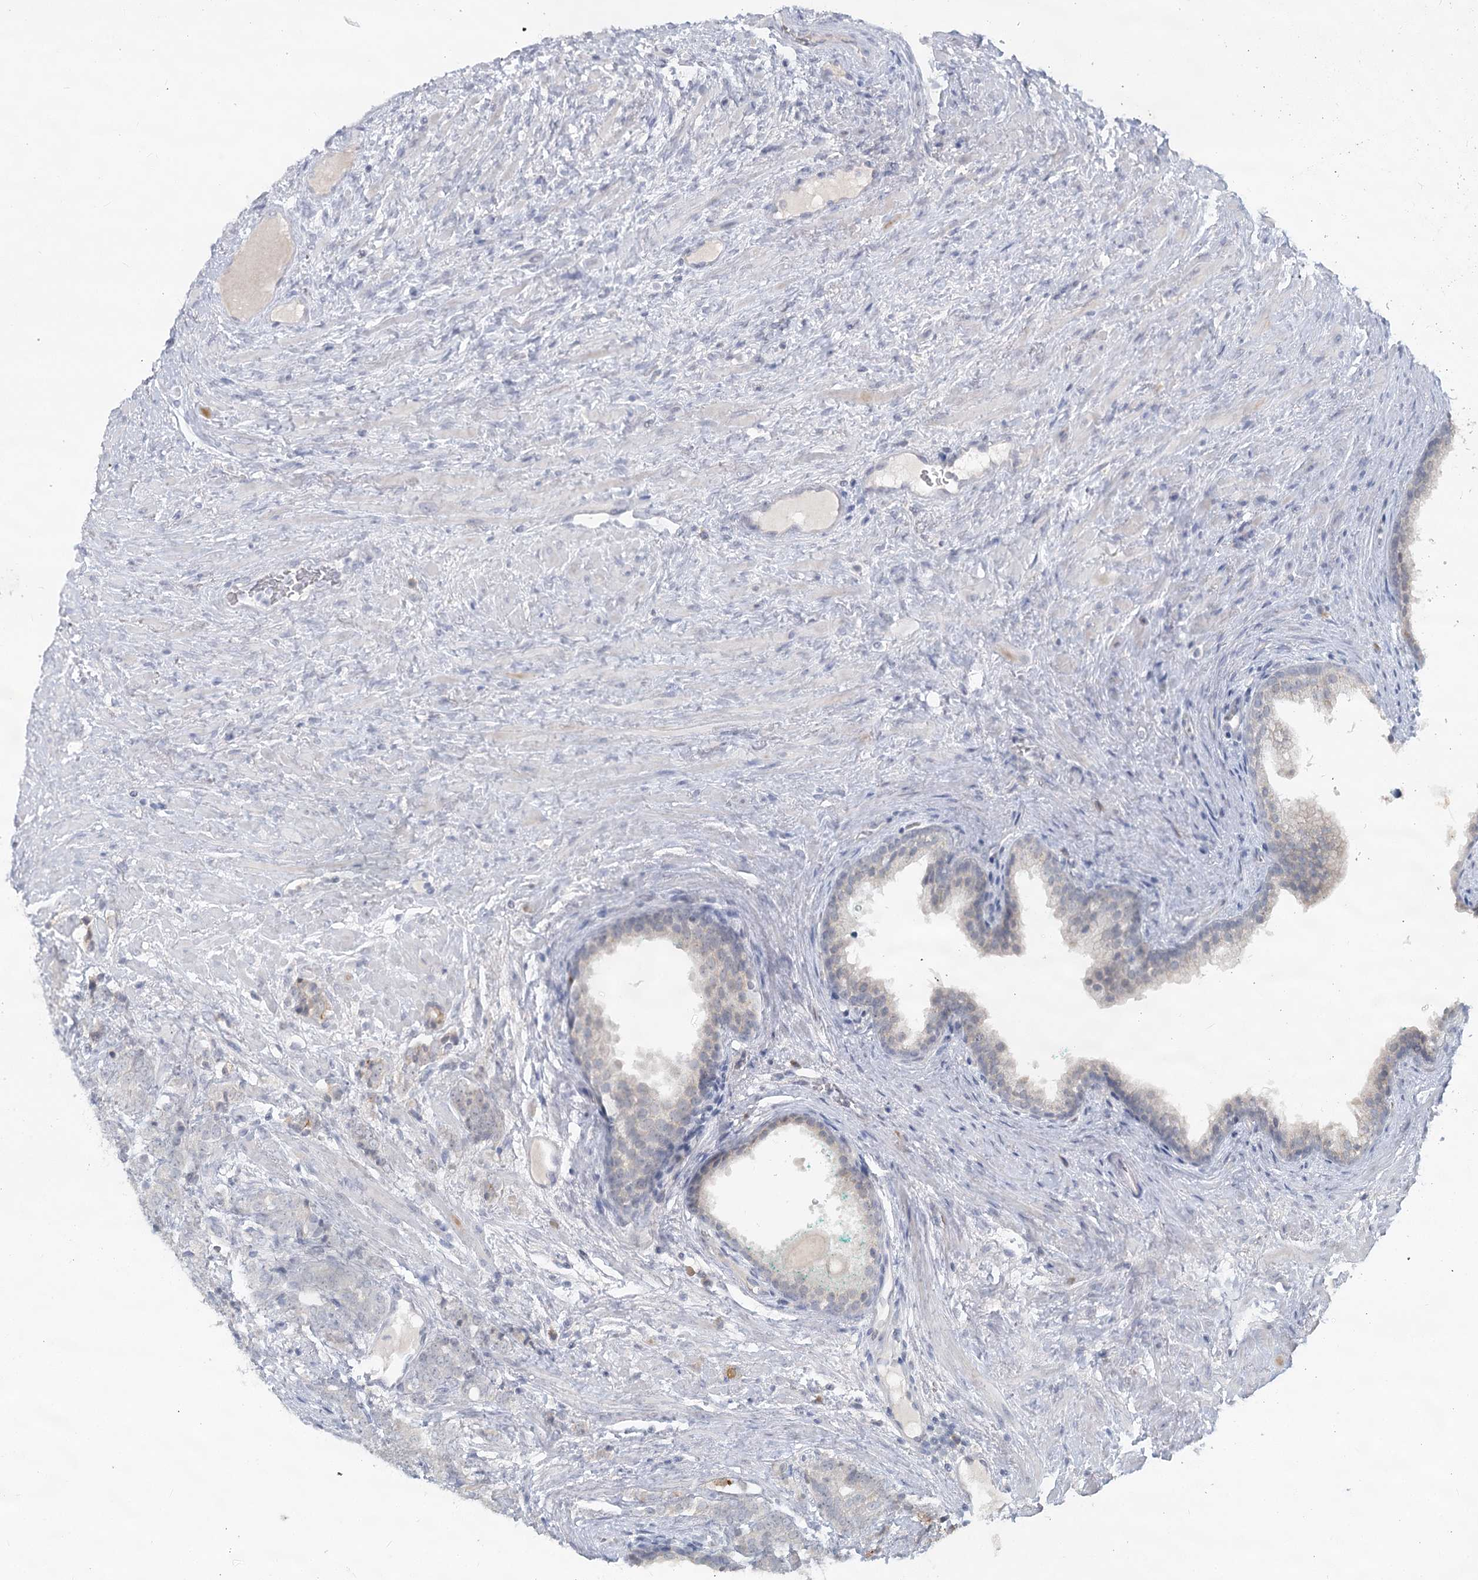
{"staining": {"intensity": "moderate", "quantity": "<25%", "location": "cytoplasmic/membranous"}, "tissue": "prostate cancer", "cell_type": "Tumor cells", "image_type": "cancer", "snomed": [{"axis": "morphology", "description": "Adenocarcinoma, High grade"}, {"axis": "topography", "description": "Prostate"}], "caption": "Protein analysis of prostate high-grade adenocarcinoma tissue shows moderate cytoplasmic/membranous expression in approximately <25% of tumor cells. The staining was performed using DAB (3,3'-diaminobenzidine), with brown indicating positive protein expression. Nuclei are stained blue with hematoxylin.", "gene": "SLC9A3", "patient": {"sex": "male", "age": 57}}